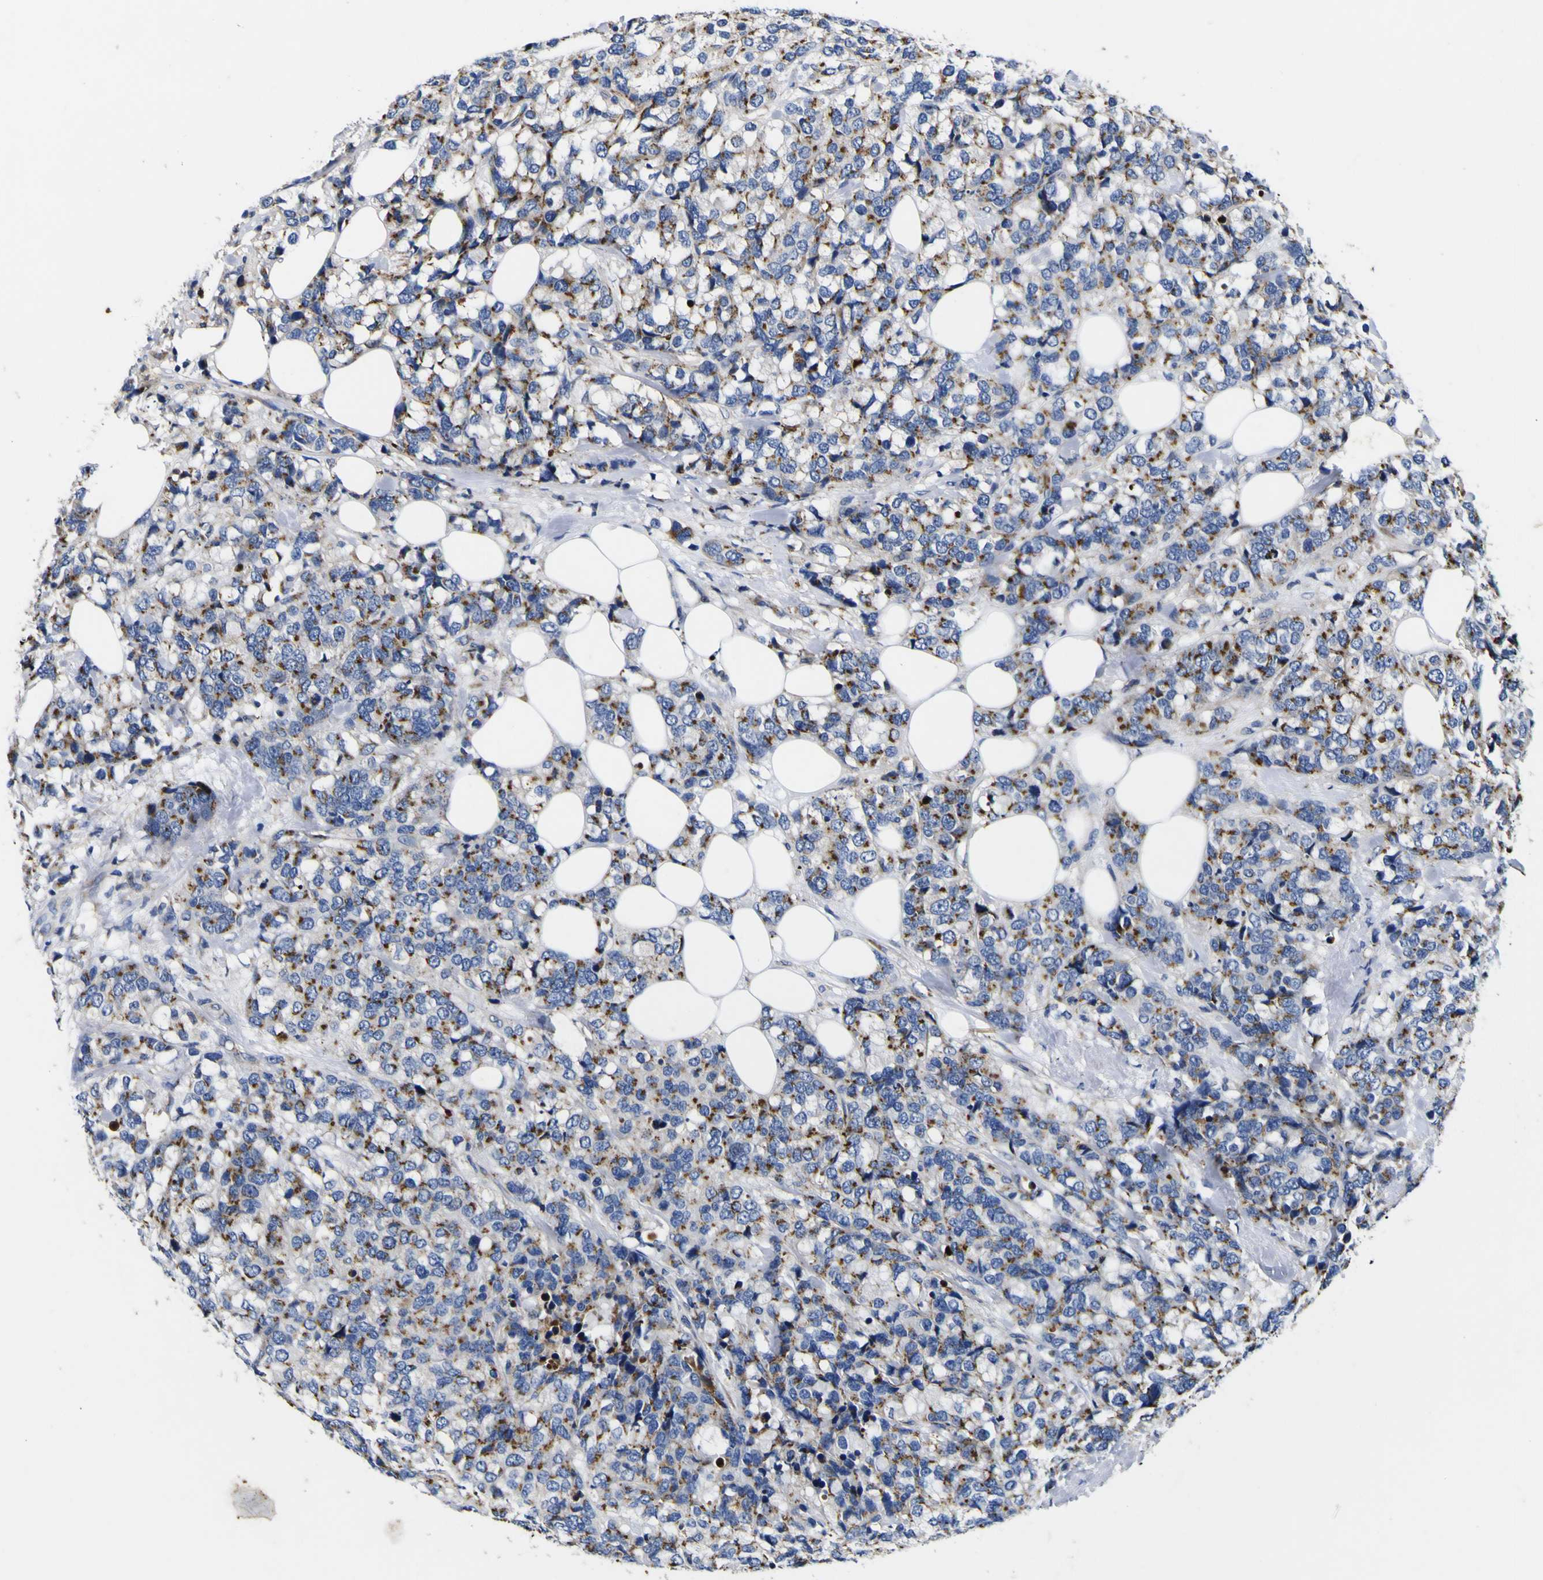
{"staining": {"intensity": "moderate", "quantity": ">75%", "location": "cytoplasmic/membranous"}, "tissue": "breast cancer", "cell_type": "Tumor cells", "image_type": "cancer", "snomed": [{"axis": "morphology", "description": "Lobular carcinoma"}, {"axis": "topography", "description": "Breast"}], "caption": "DAB (3,3'-diaminobenzidine) immunohistochemical staining of human breast cancer exhibits moderate cytoplasmic/membranous protein expression in approximately >75% of tumor cells.", "gene": "COA1", "patient": {"sex": "female", "age": 59}}